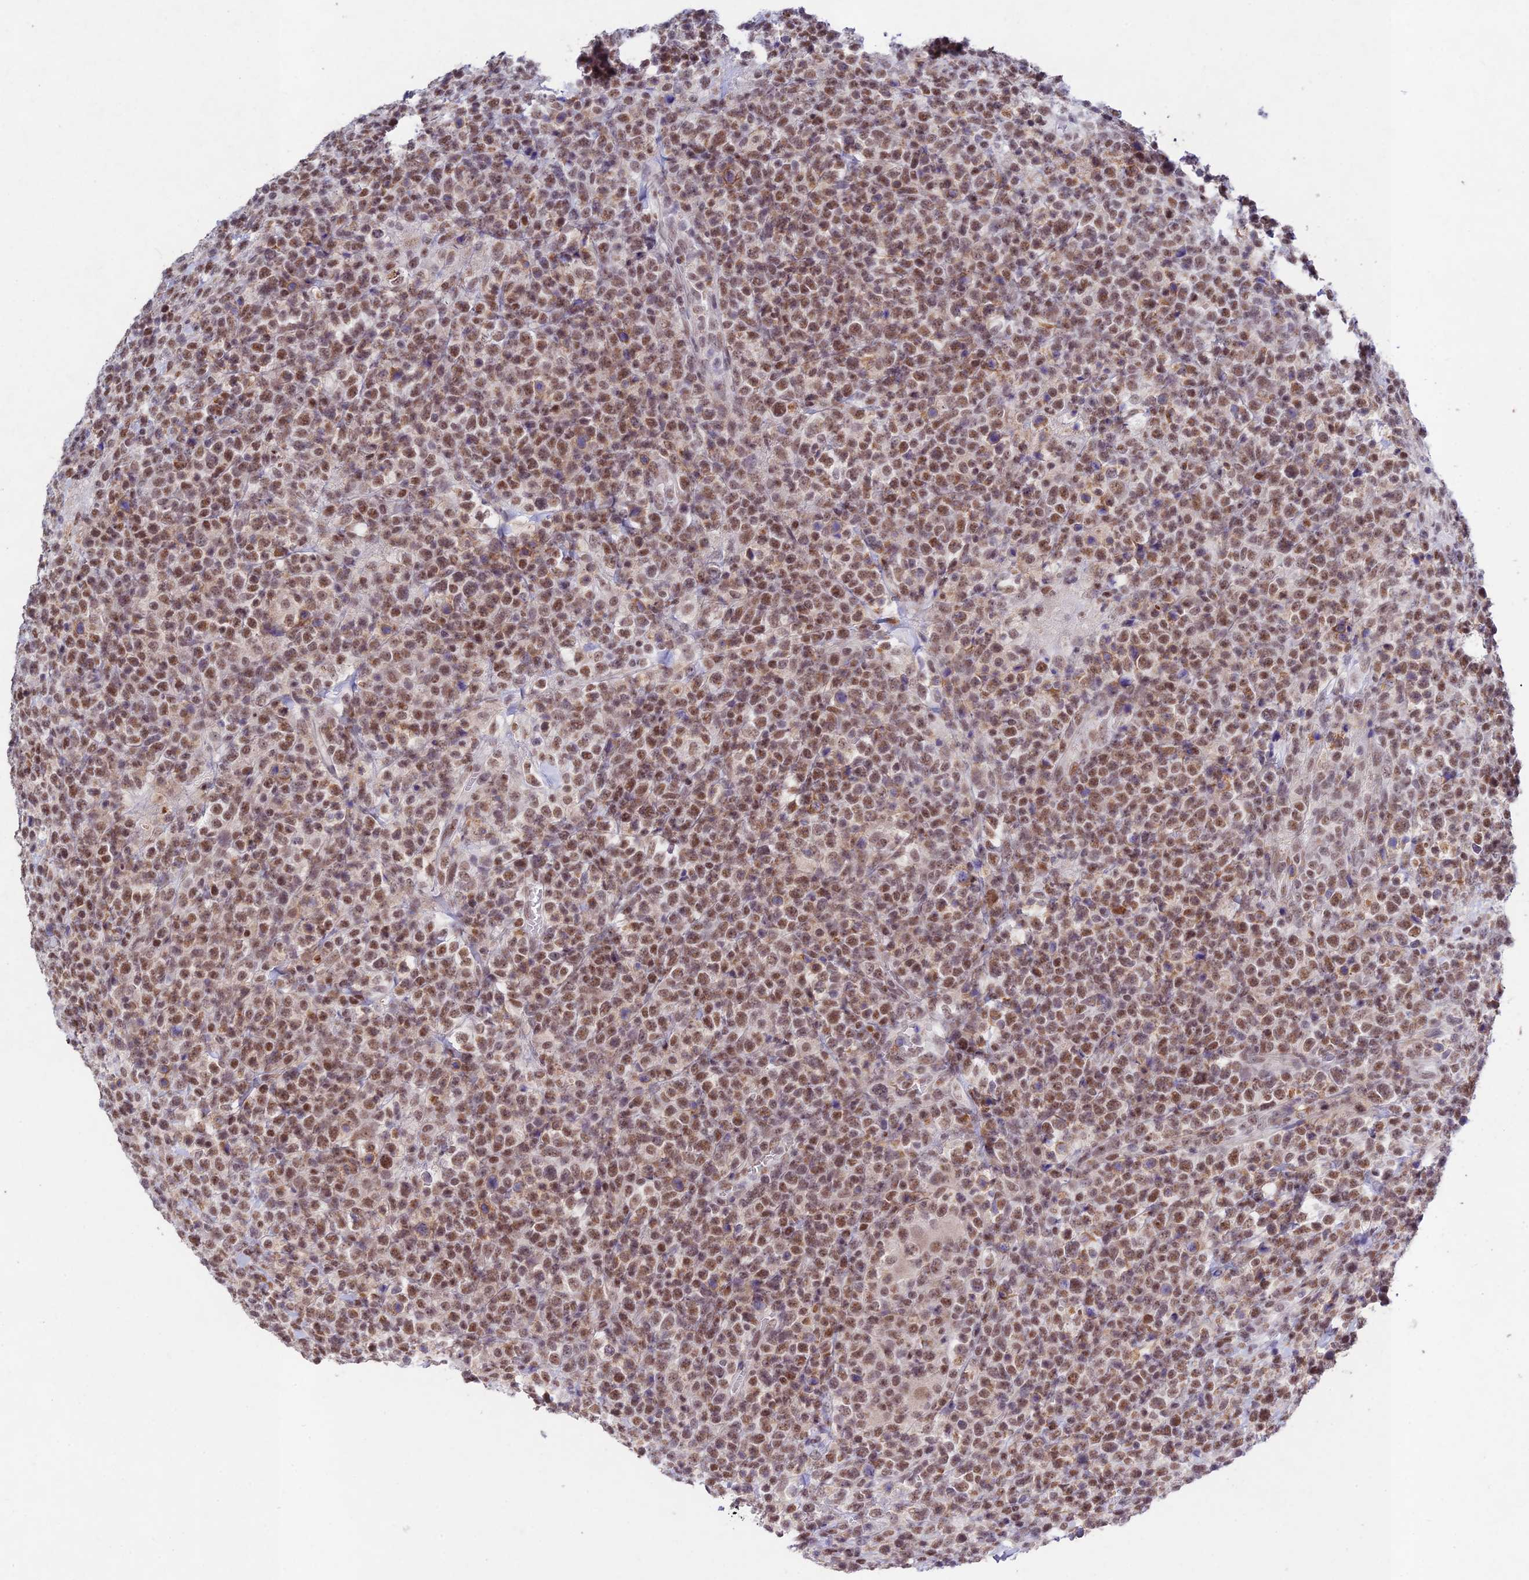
{"staining": {"intensity": "moderate", "quantity": ">75%", "location": "nuclear"}, "tissue": "lymphoma", "cell_type": "Tumor cells", "image_type": "cancer", "snomed": [{"axis": "morphology", "description": "Malignant lymphoma, non-Hodgkin's type, High grade"}, {"axis": "topography", "description": "Colon"}], "caption": "This is an image of immunohistochemistry (IHC) staining of malignant lymphoma, non-Hodgkin's type (high-grade), which shows moderate staining in the nuclear of tumor cells.", "gene": "RAVER1", "patient": {"sex": "female", "age": 53}}